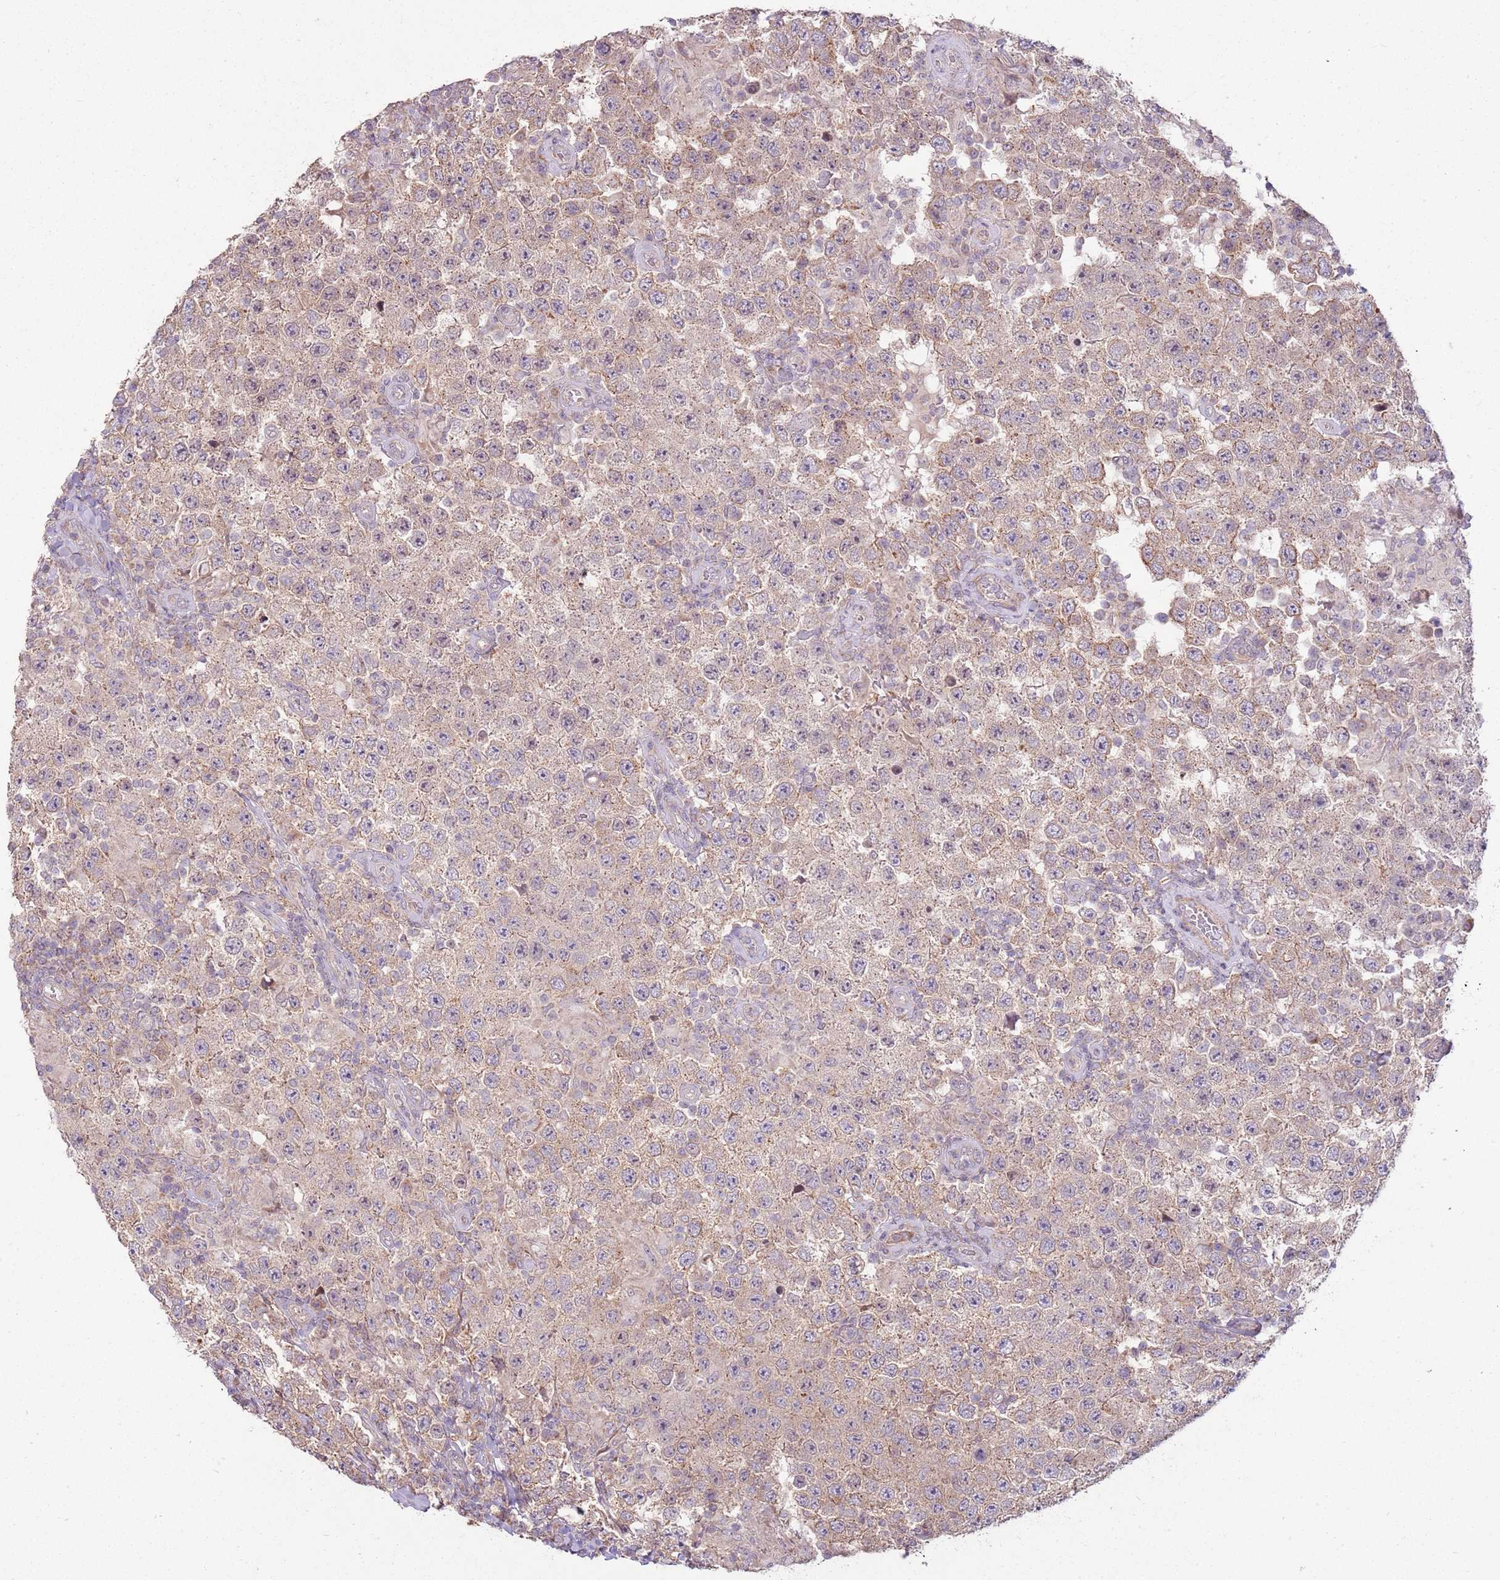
{"staining": {"intensity": "weak", "quantity": "<25%", "location": "cytoplasmic/membranous"}, "tissue": "testis cancer", "cell_type": "Tumor cells", "image_type": "cancer", "snomed": [{"axis": "morphology", "description": "Normal tissue, NOS"}, {"axis": "morphology", "description": "Urothelial carcinoma, High grade"}, {"axis": "morphology", "description": "Seminoma, NOS"}, {"axis": "morphology", "description": "Carcinoma, Embryonal, NOS"}, {"axis": "topography", "description": "Urinary bladder"}, {"axis": "topography", "description": "Testis"}], "caption": "Immunohistochemistry (IHC) of human testis cancer demonstrates no expression in tumor cells.", "gene": "SPATA31D1", "patient": {"sex": "male", "age": 41}}